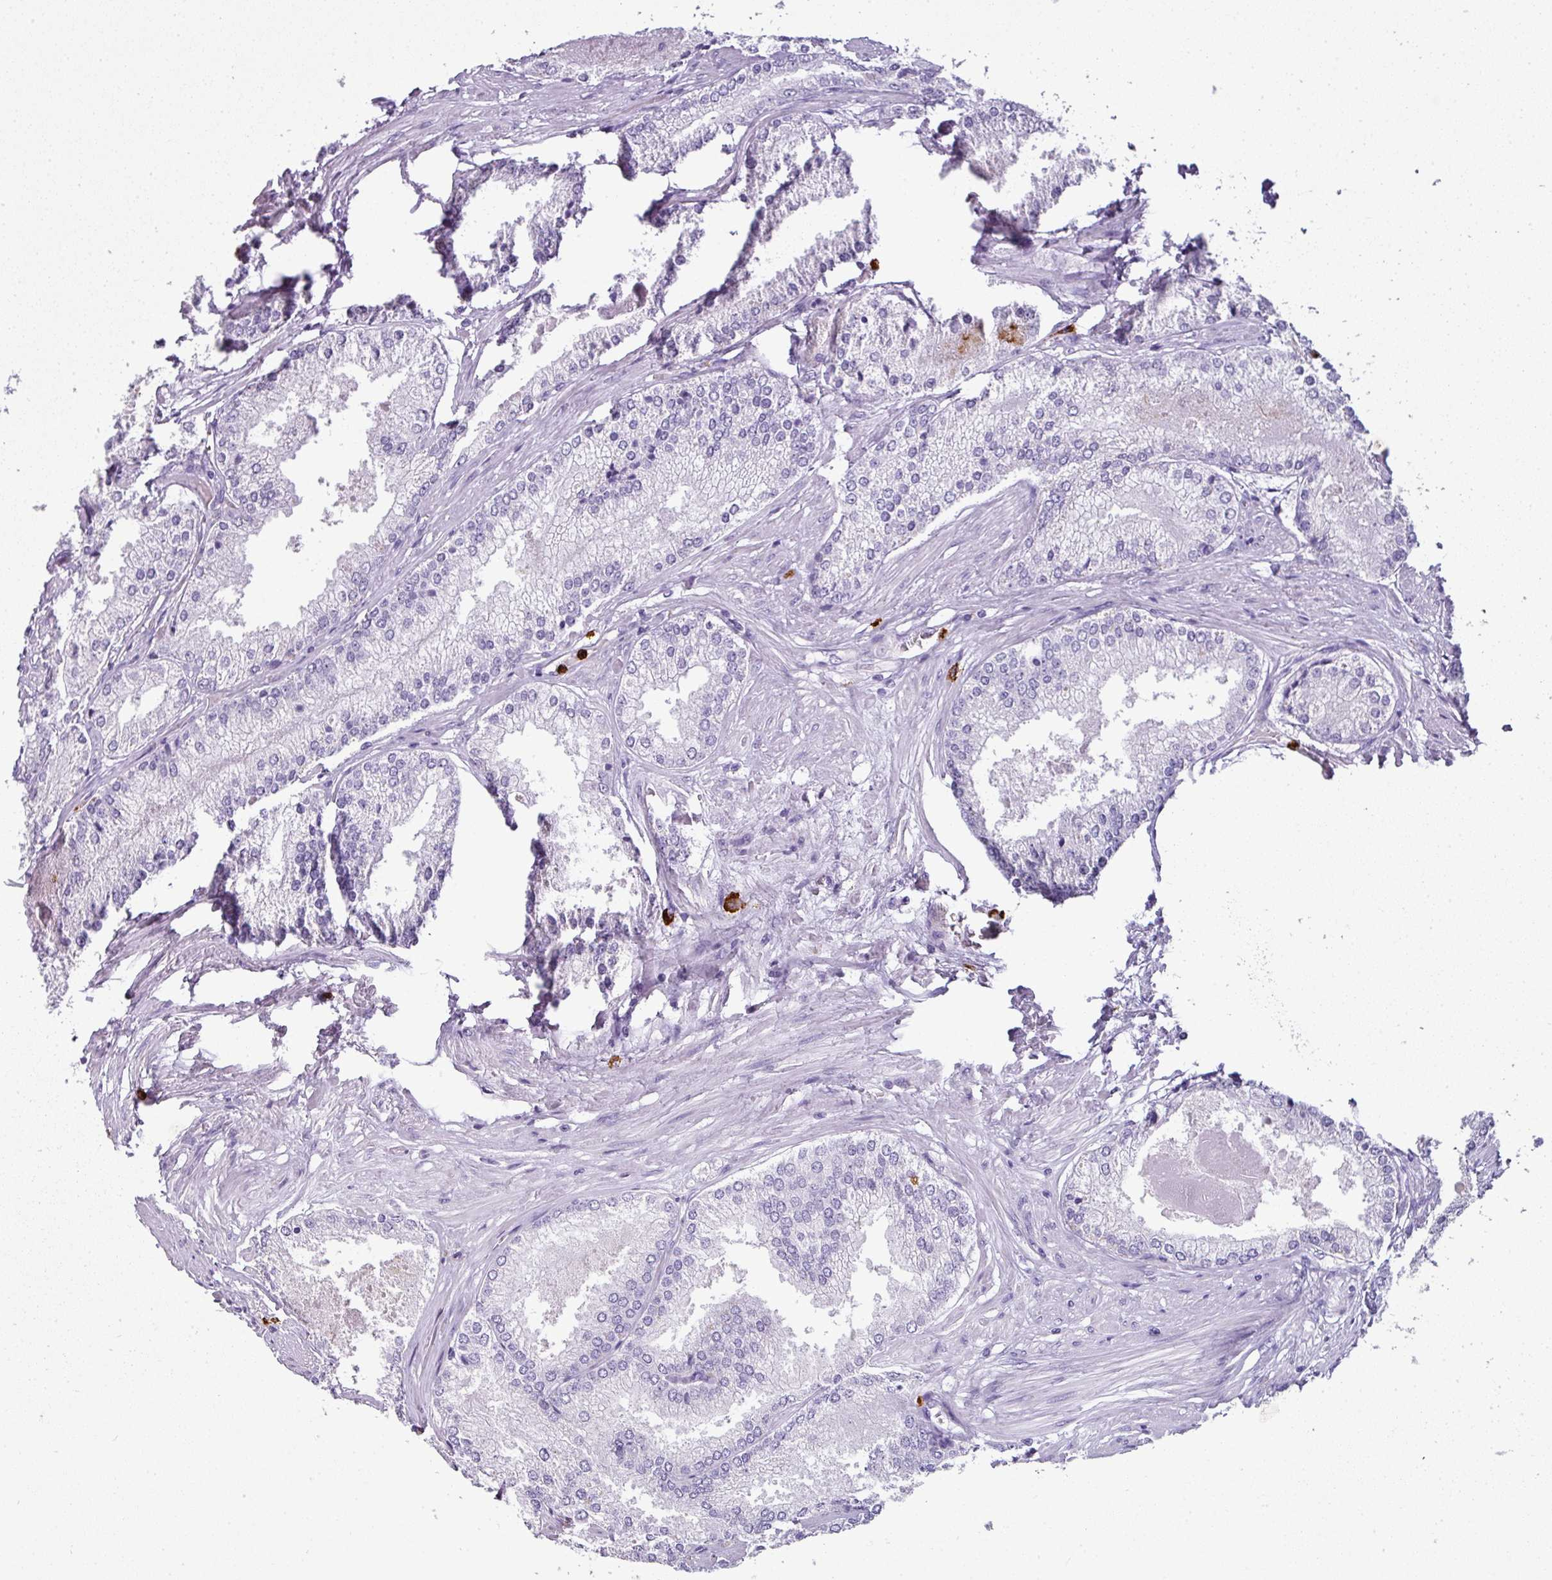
{"staining": {"intensity": "negative", "quantity": "none", "location": "none"}, "tissue": "prostate cancer", "cell_type": "Tumor cells", "image_type": "cancer", "snomed": [{"axis": "morphology", "description": "Adenocarcinoma, Low grade"}, {"axis": "topography", "description": "Prostate"}], "caption": "Low-grade adenocarcinoma (prostate) was stained to show a protein in brown. There is no significant expression in tumor cells. (DAB IHC, high magnification).", "gene": "CTSG", "patient": {"sex": "male", "age": 68}}